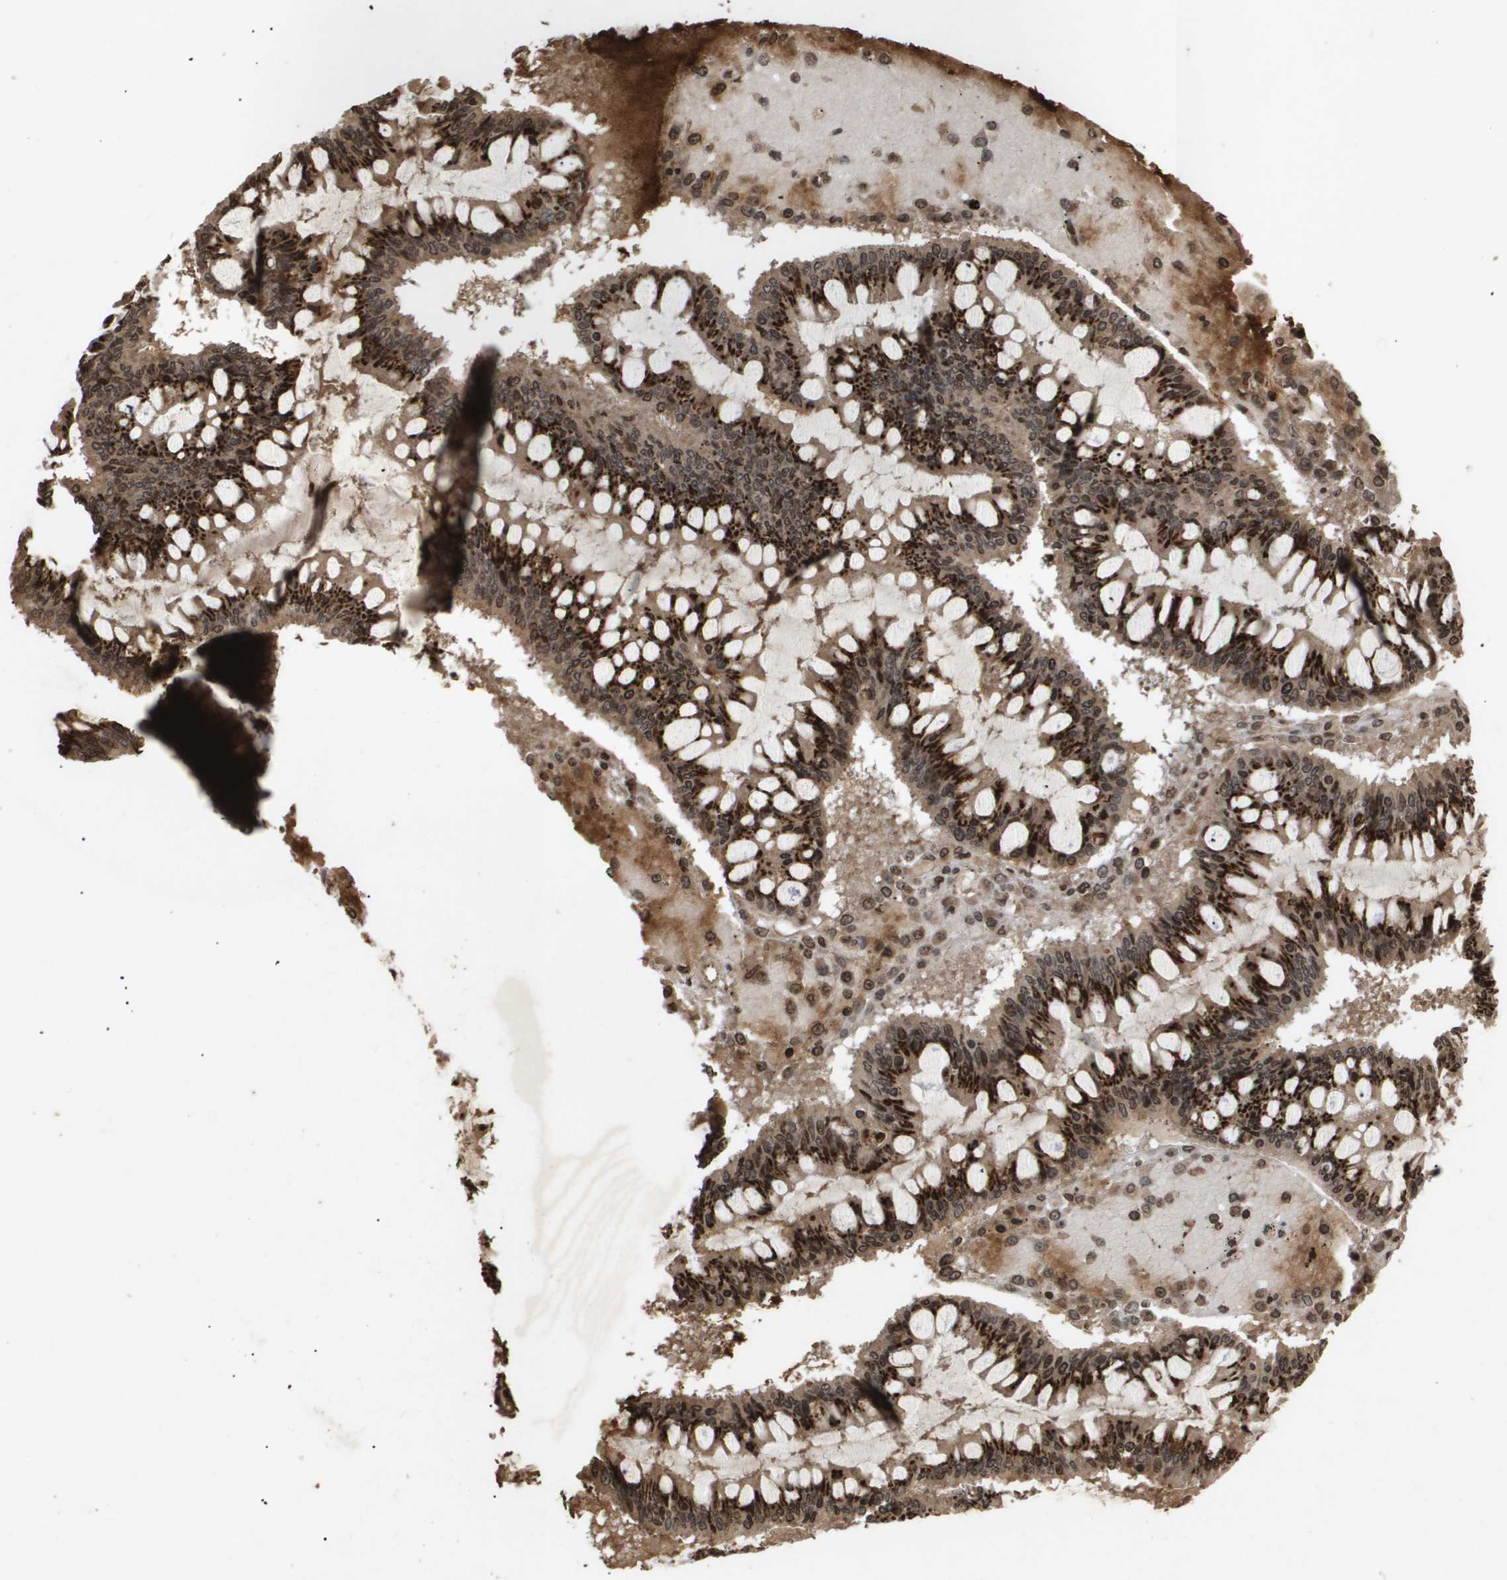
{"staining": {"intensity": "strong", "quantity": ">75%", "location": "cytoplasmic/membranous,nuclear"}, "tissue": "ovarian cancer", "cell_type": "Tumor cells", "image_type": "cancer", "snomed": [{"axis": "morphology", "description": "Cystadenocarcinoma, mucinous, NOS"}, {"axis": "topography", "description": "Ovary"}], "caption": "Approximately >75% of tumor cells in ovarian cancer (mucinous cystadenocarcinoma) display strong cytoplasmic/membranous and nuclear protein positivity as visualized by brown immunohistochemical staining.", "gene": "HSPA6", "patient": {"sex": "female", "age": 73}}